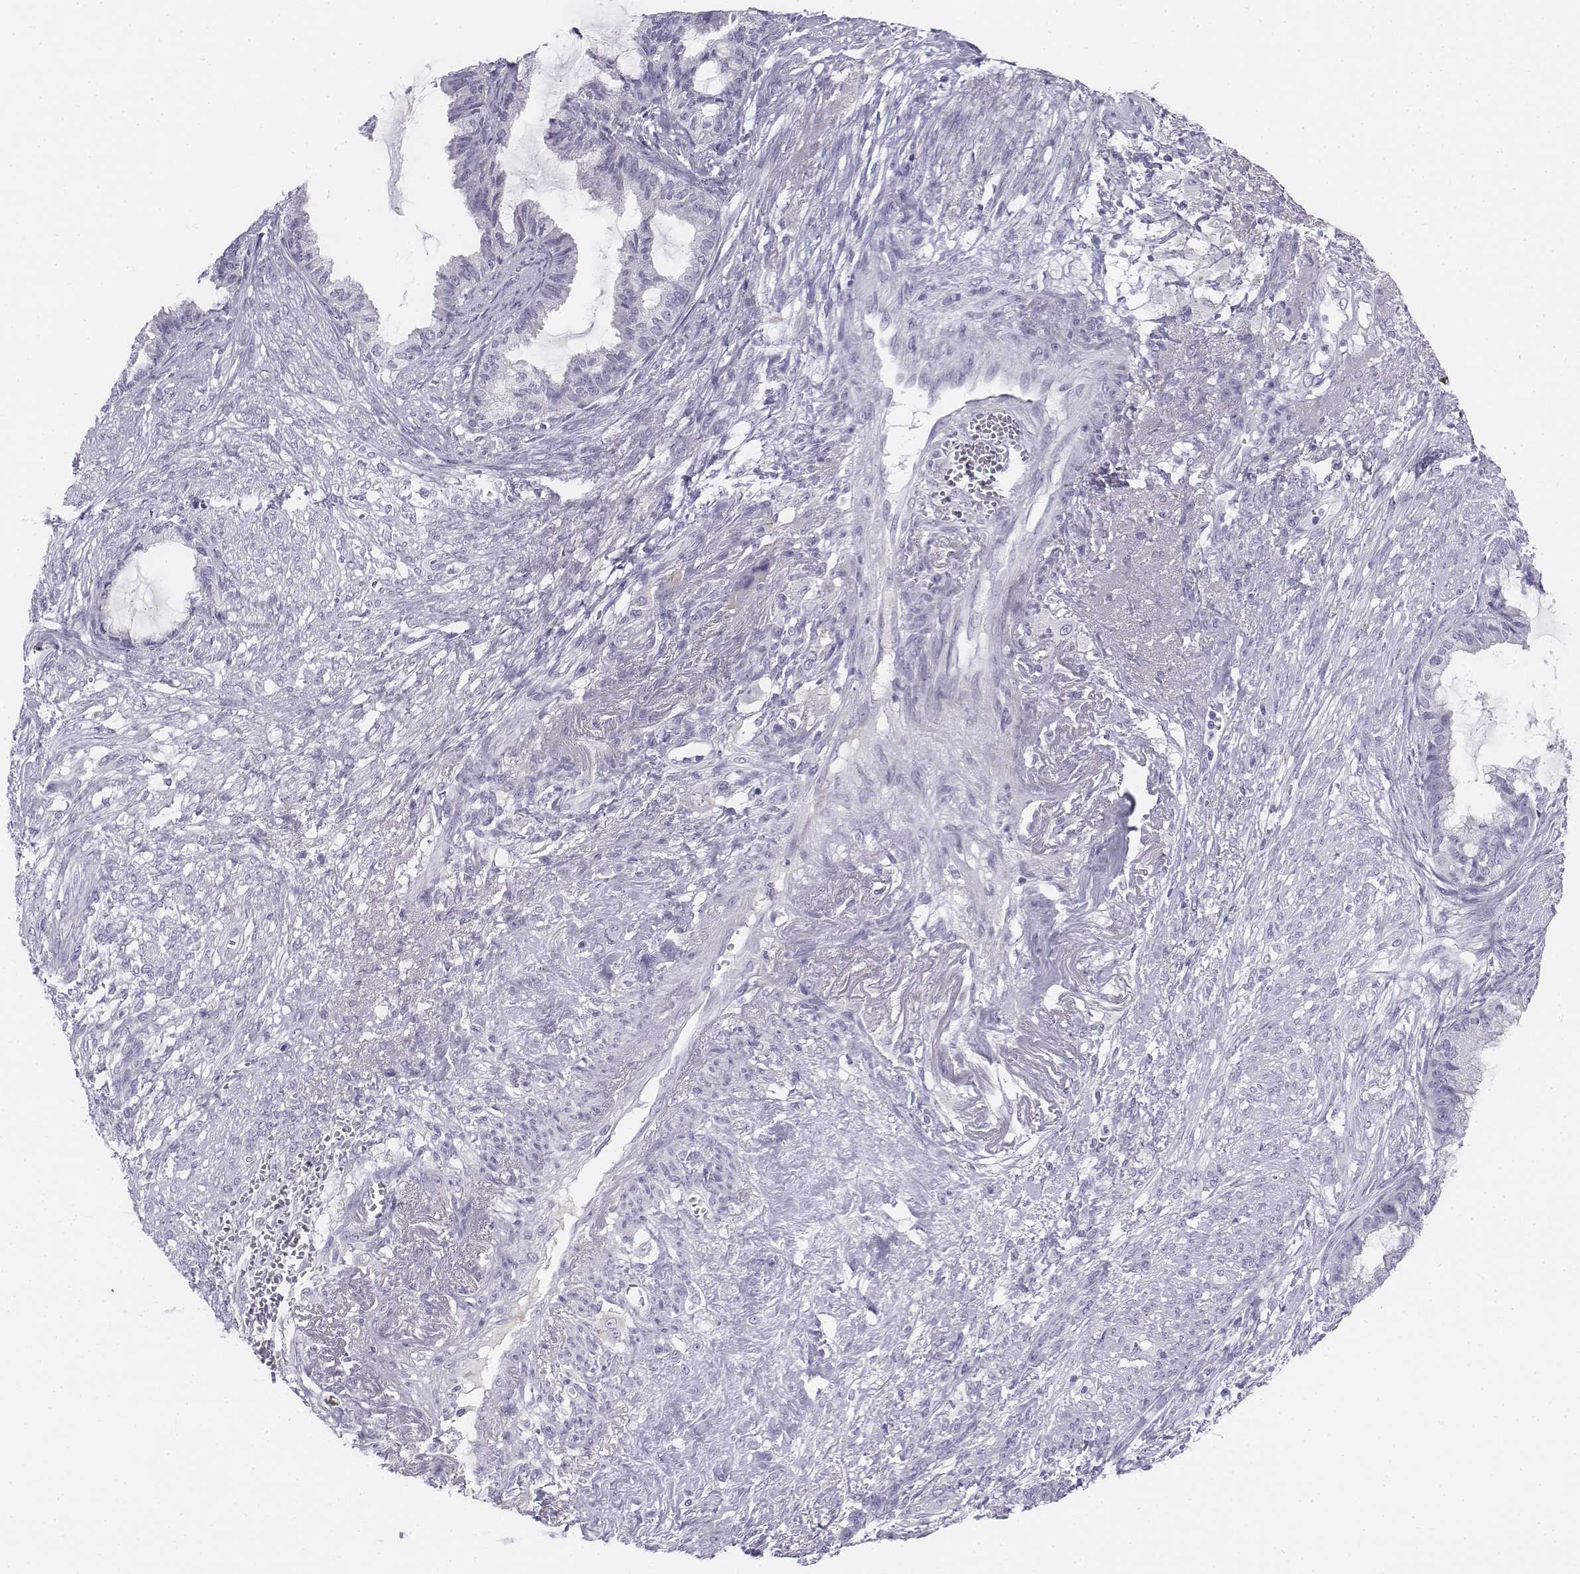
{"staining": {"intensity": "negative", "quantity": "none", "location": "none"}, "tissue": "endometrial cancer", "cell_type": "Tumor cells", "image_type": "cancer", "snomed": [{"axis": "morphology", "description": "Adenocarcinoma, NOS"}, {"axis": "topography", "description": "Endometrium"}], "caption": "The immunohistochemistry (IHC) image has no significant staining in tumor cells of endometrial adenocarcinoma tissue.", "gene": "TH", "patient": {"sex": "female", "age": 86}}